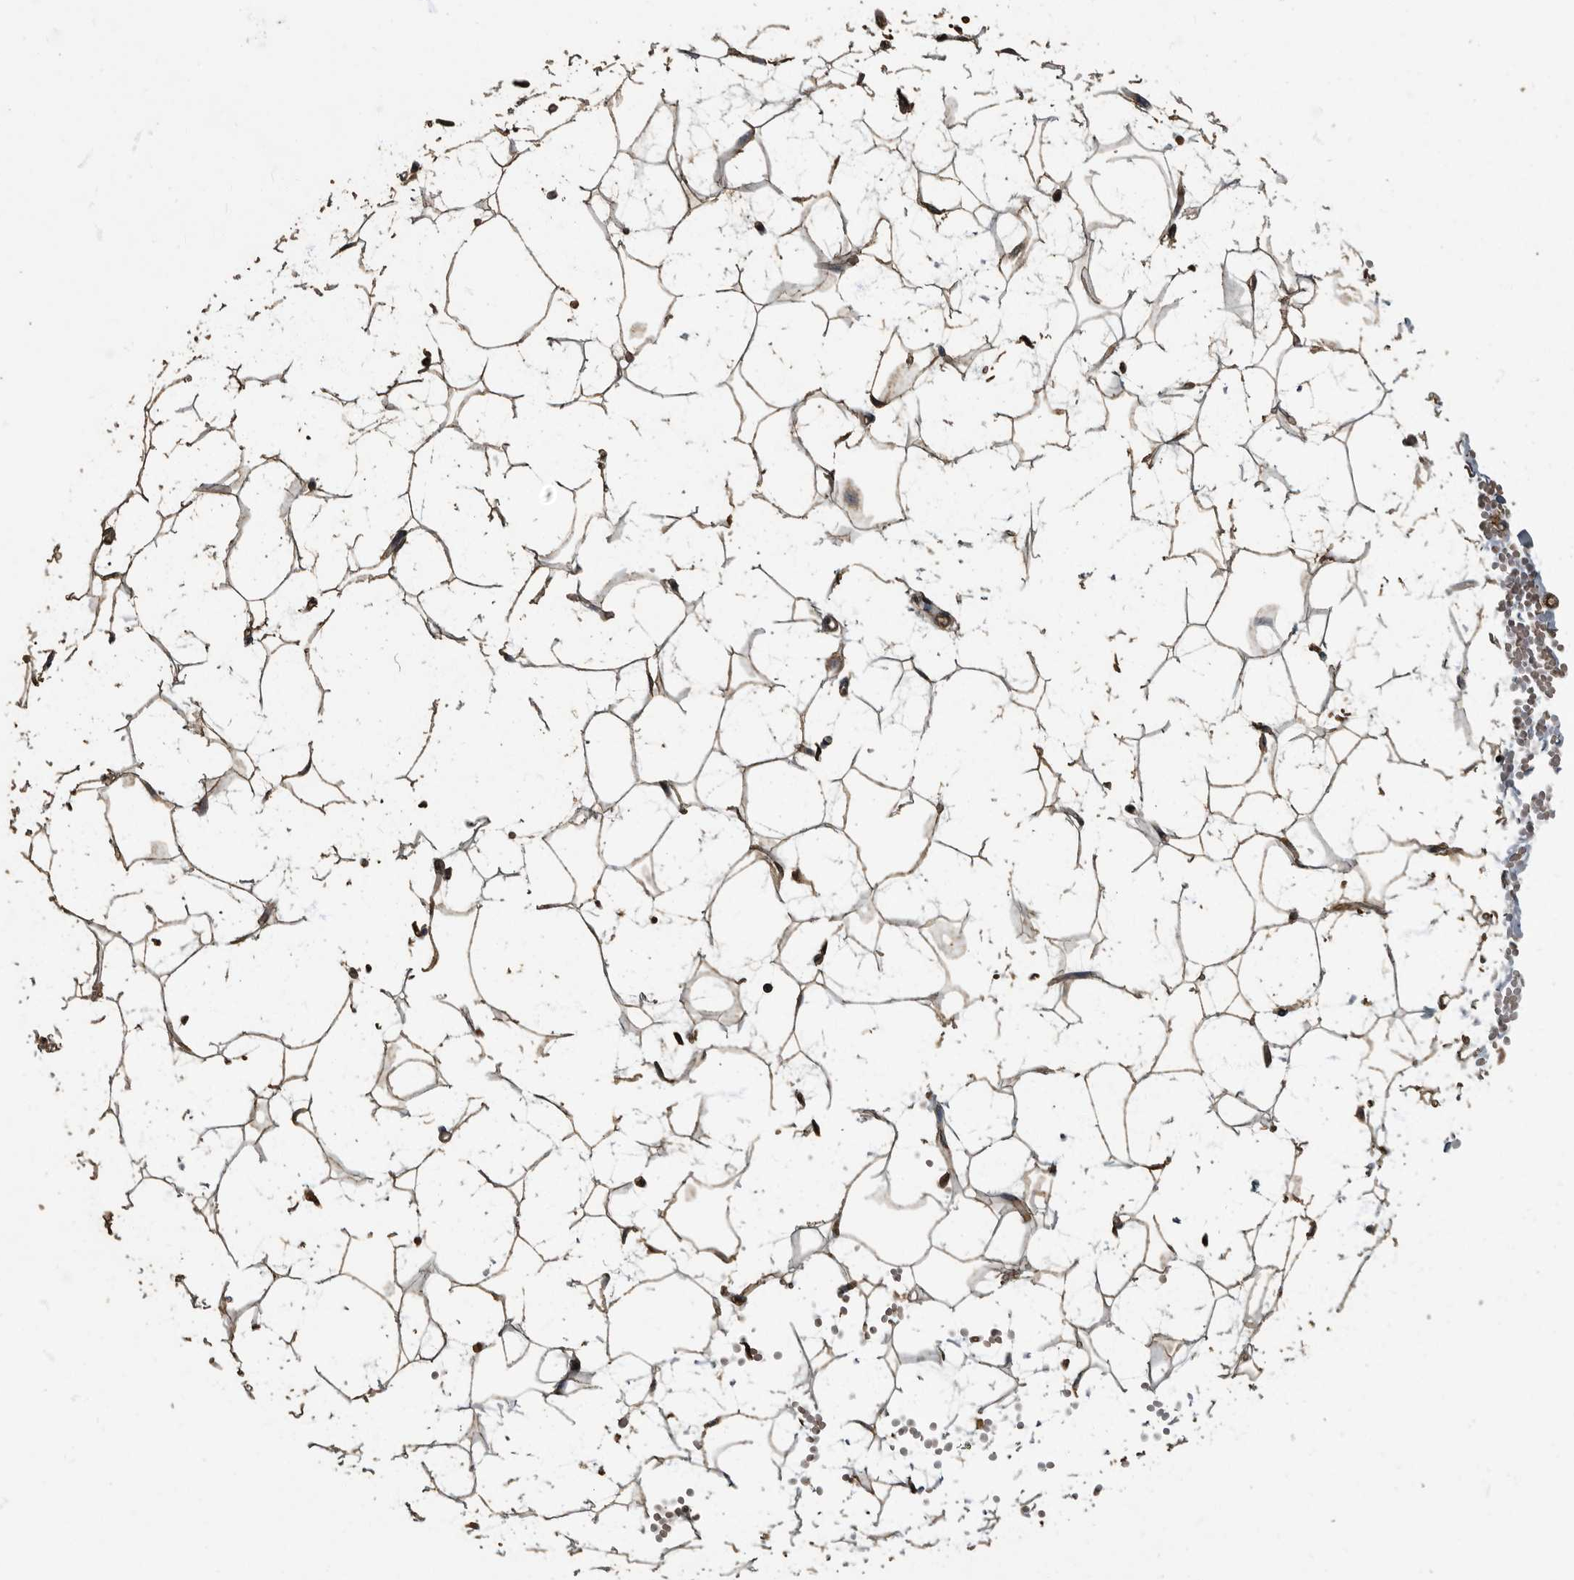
{"staining": {"intensity": "moderate", "quantity": "25%-75%", "location": "cytoplasmic/membranous"}, "tissue": "adipose tissue", "cell_type": "Adipocytes", "image_type": "normal", "snomed": [{"axis": "morphology", "description": "Normal tissue, NOS"}, {"axis": "topography", "description": "Breast"}], "caption": "Immunohistochemistry of unremarkable human adipose tissue reveals medium levels of moderate cytoplasmic/membranous expression in approximately 25%-75% of adipocytes.", "gene": "IL15RA", "patient": {"sex": "female", "age": 23}}